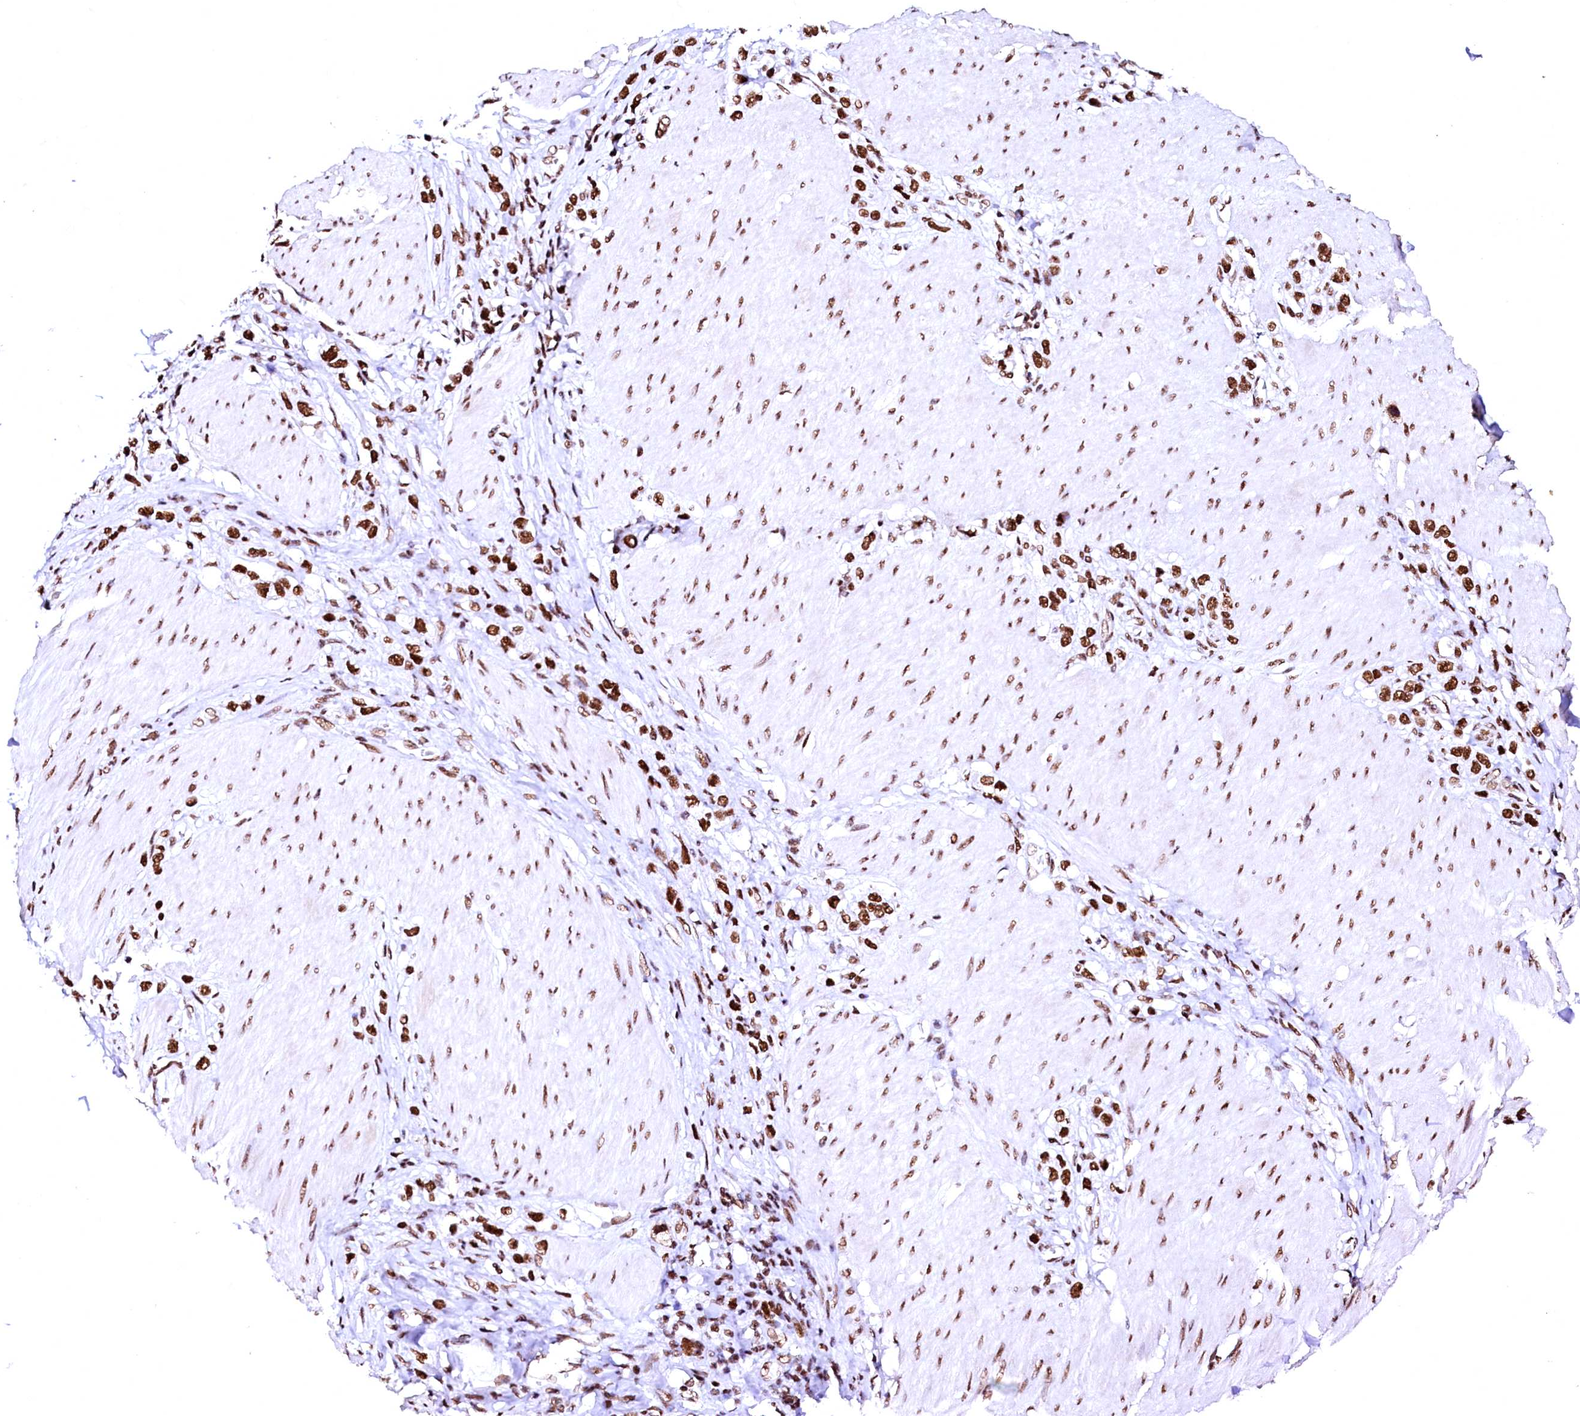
{"staining": {"intensity": "strong", "quantity": ">75%", "location": "nuclear"}, "tissue": "stomach cancer", "cell_type": "Tumor cells", "image_type": "cancer", "snomed": [{"axis": "morphology", "description": "Normal tissue, NOS"}, {"axis": "morphology", "description": "Adenocarcinoma, NOS"}, {"axis": "topography", "description": "Stomach, upper"}, {"axis": "topography", "description": "Stomach"}], "caption": "IHC (DAB (3,3'-diaminobenzidine)) staining of human stomach adenocarcinoma shows strong nuclear protein staining in approximately >75% of tumor cells.", "gene": "CPSF6", "patient": {"sex": "female", "age": 65}}